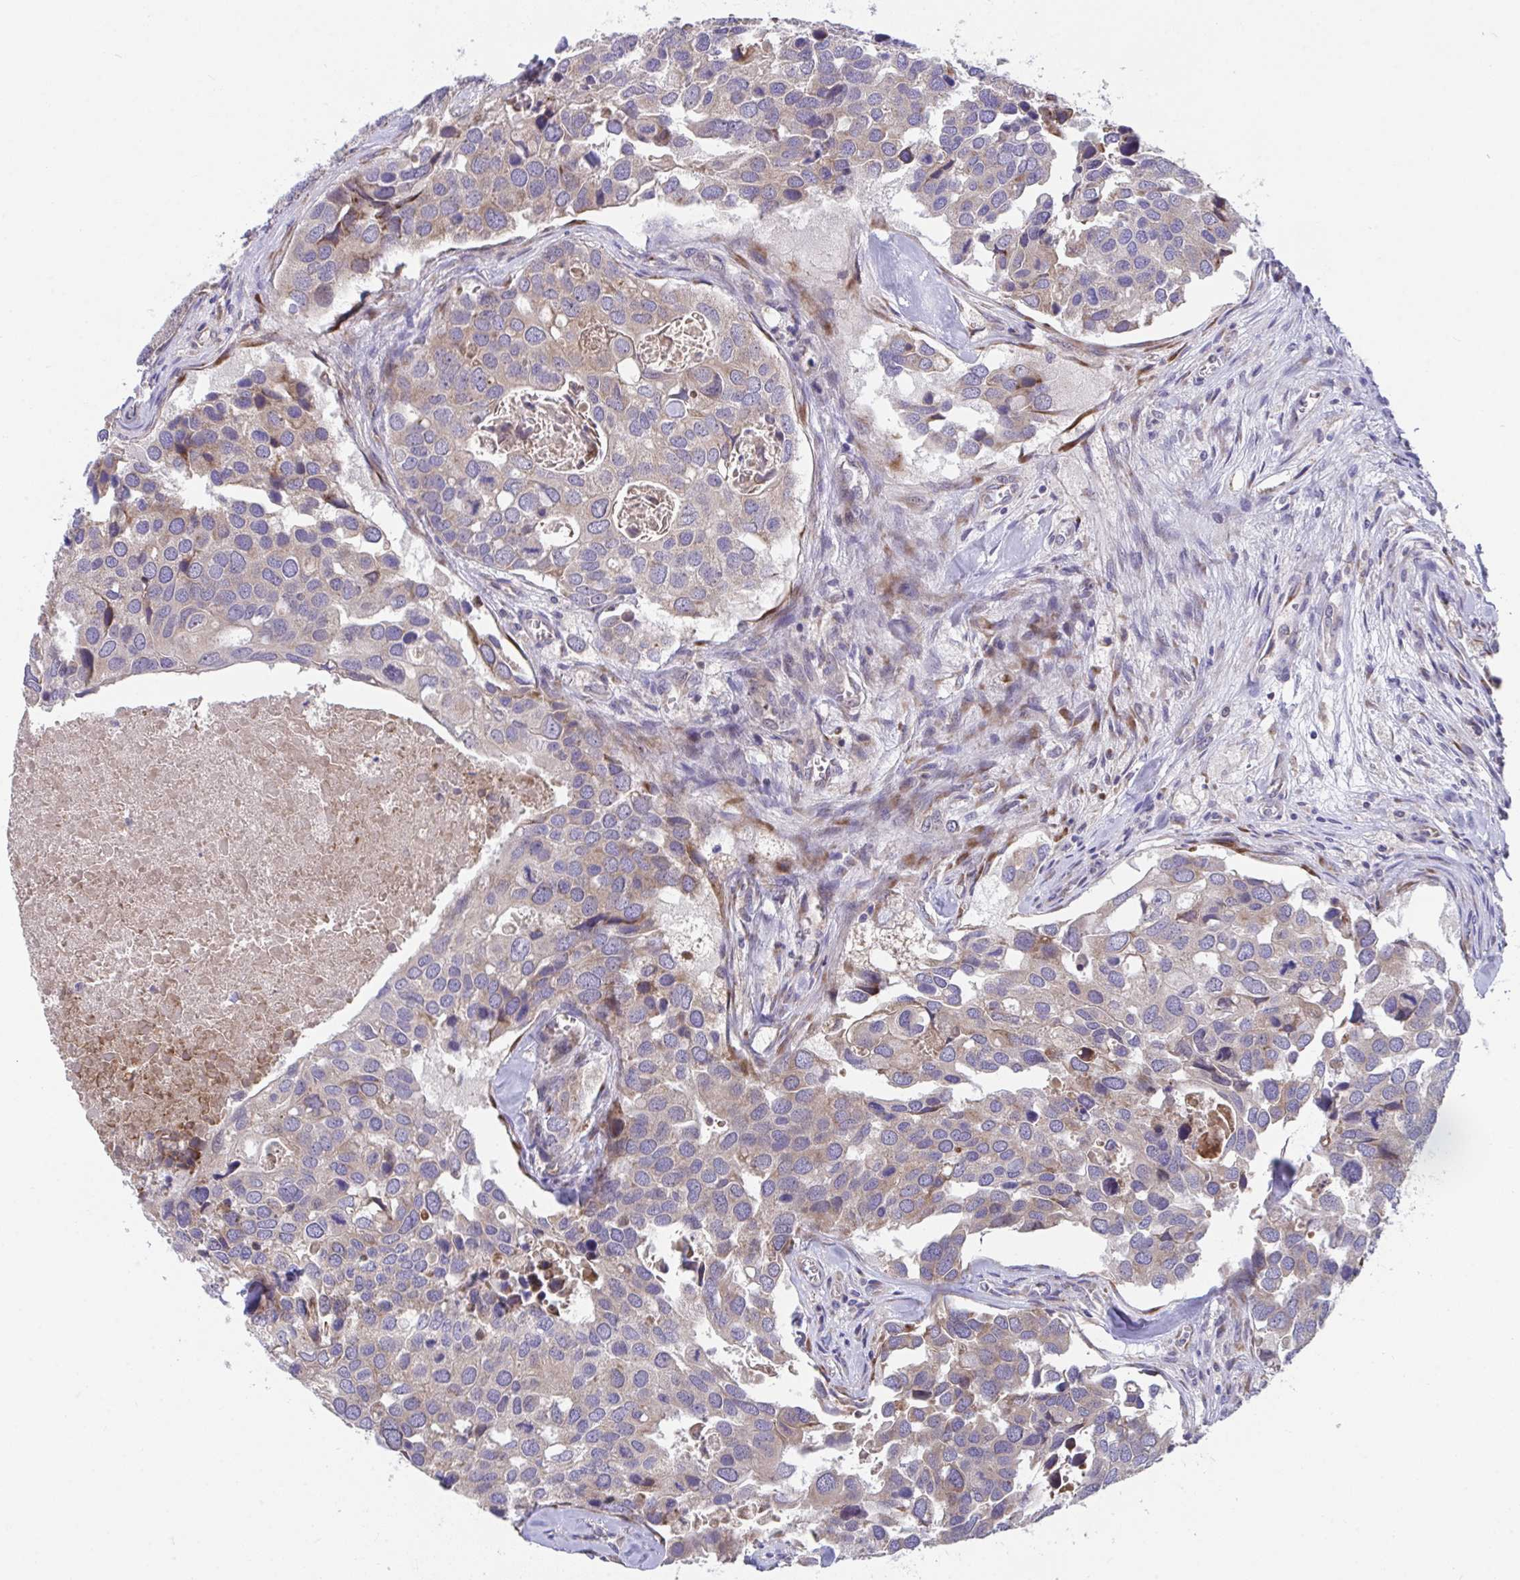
{"staining": {"intensity": "weak", "quantity": "25%-75%", "location": "cytoplasmic/membranous"}, "tissue": "breast cancer", "cell_type": "Tumor cells", "image_type": "cancer", "snomed": [{"axis": "morphology", "description": "Duct carcinoma"}, {"axis": "topography", "description": "Breast"}], "caption": "Brown immunohistochemical staining in human invasive ductal carcinoma (breast) displays weak cytoplasmic/membranous positivity in about 25%-75% of tumor cells.", "gene": "SUSD4", "patient": {"sex": "female", "age": 83}}